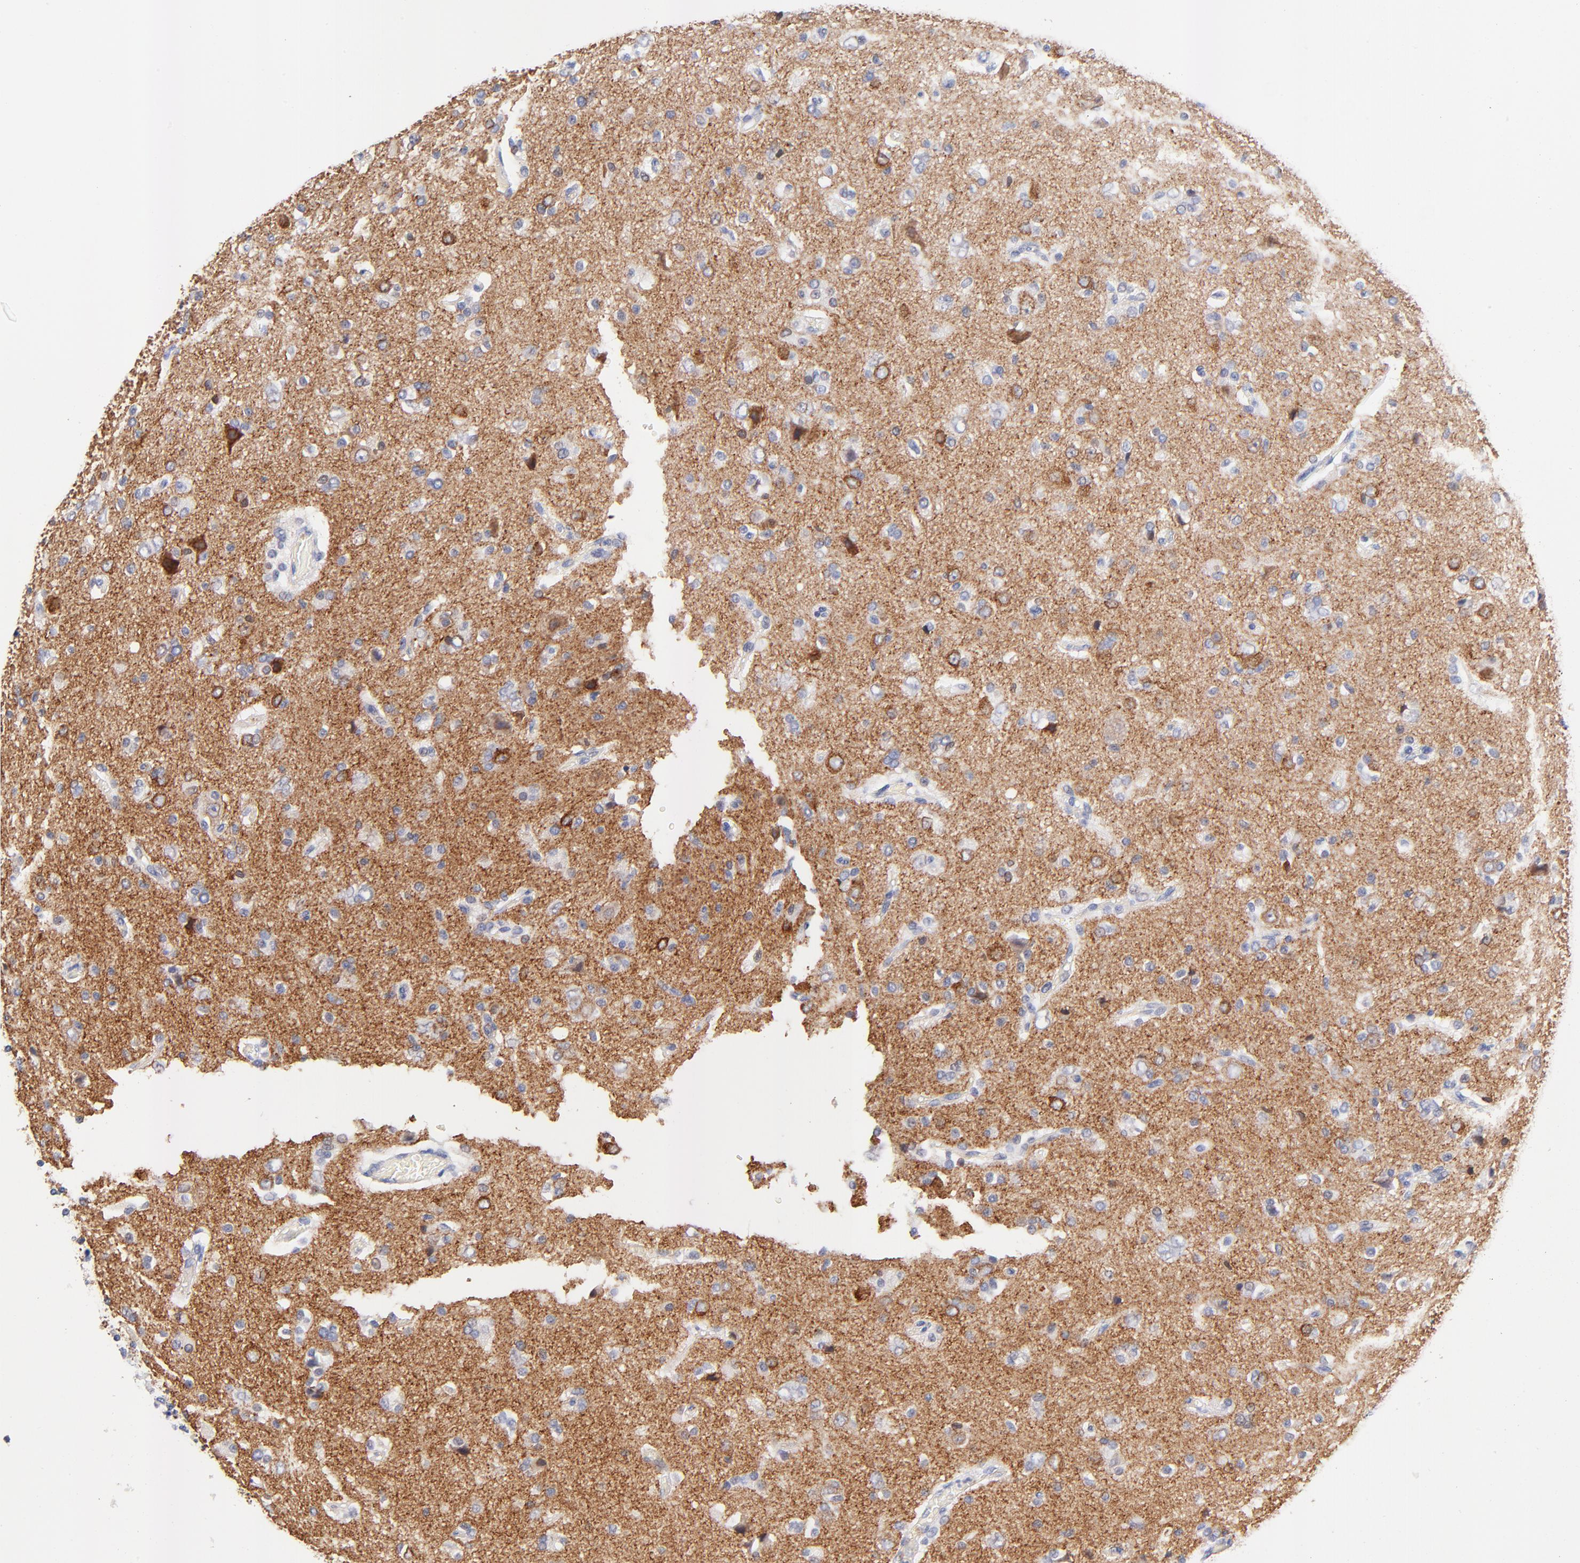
{"staining": {"intensity": "strong", "quantity": "<25%", "location": "cytoplasmic/membranous"}, "tissue": "glioma", "cell_type": "Tumor cells", "image_type": "cancer", "snomed": [{"axis": "morphology", "description": "Glioma, malignant, High grade"}, {"axis": "topography", "description": "Brain"}], "caption": "Brown immunohistochemical staining in glioma exhibits strong cytoplasmic/membranous positivity in approximately <25% of tumor cells. (DAB (3,3'-diaminobenzidine) = brown stain, brightfield microscopy at high magnification).", "gene": "FAM117B", "patient": {"sex": "male", "age": 47}}